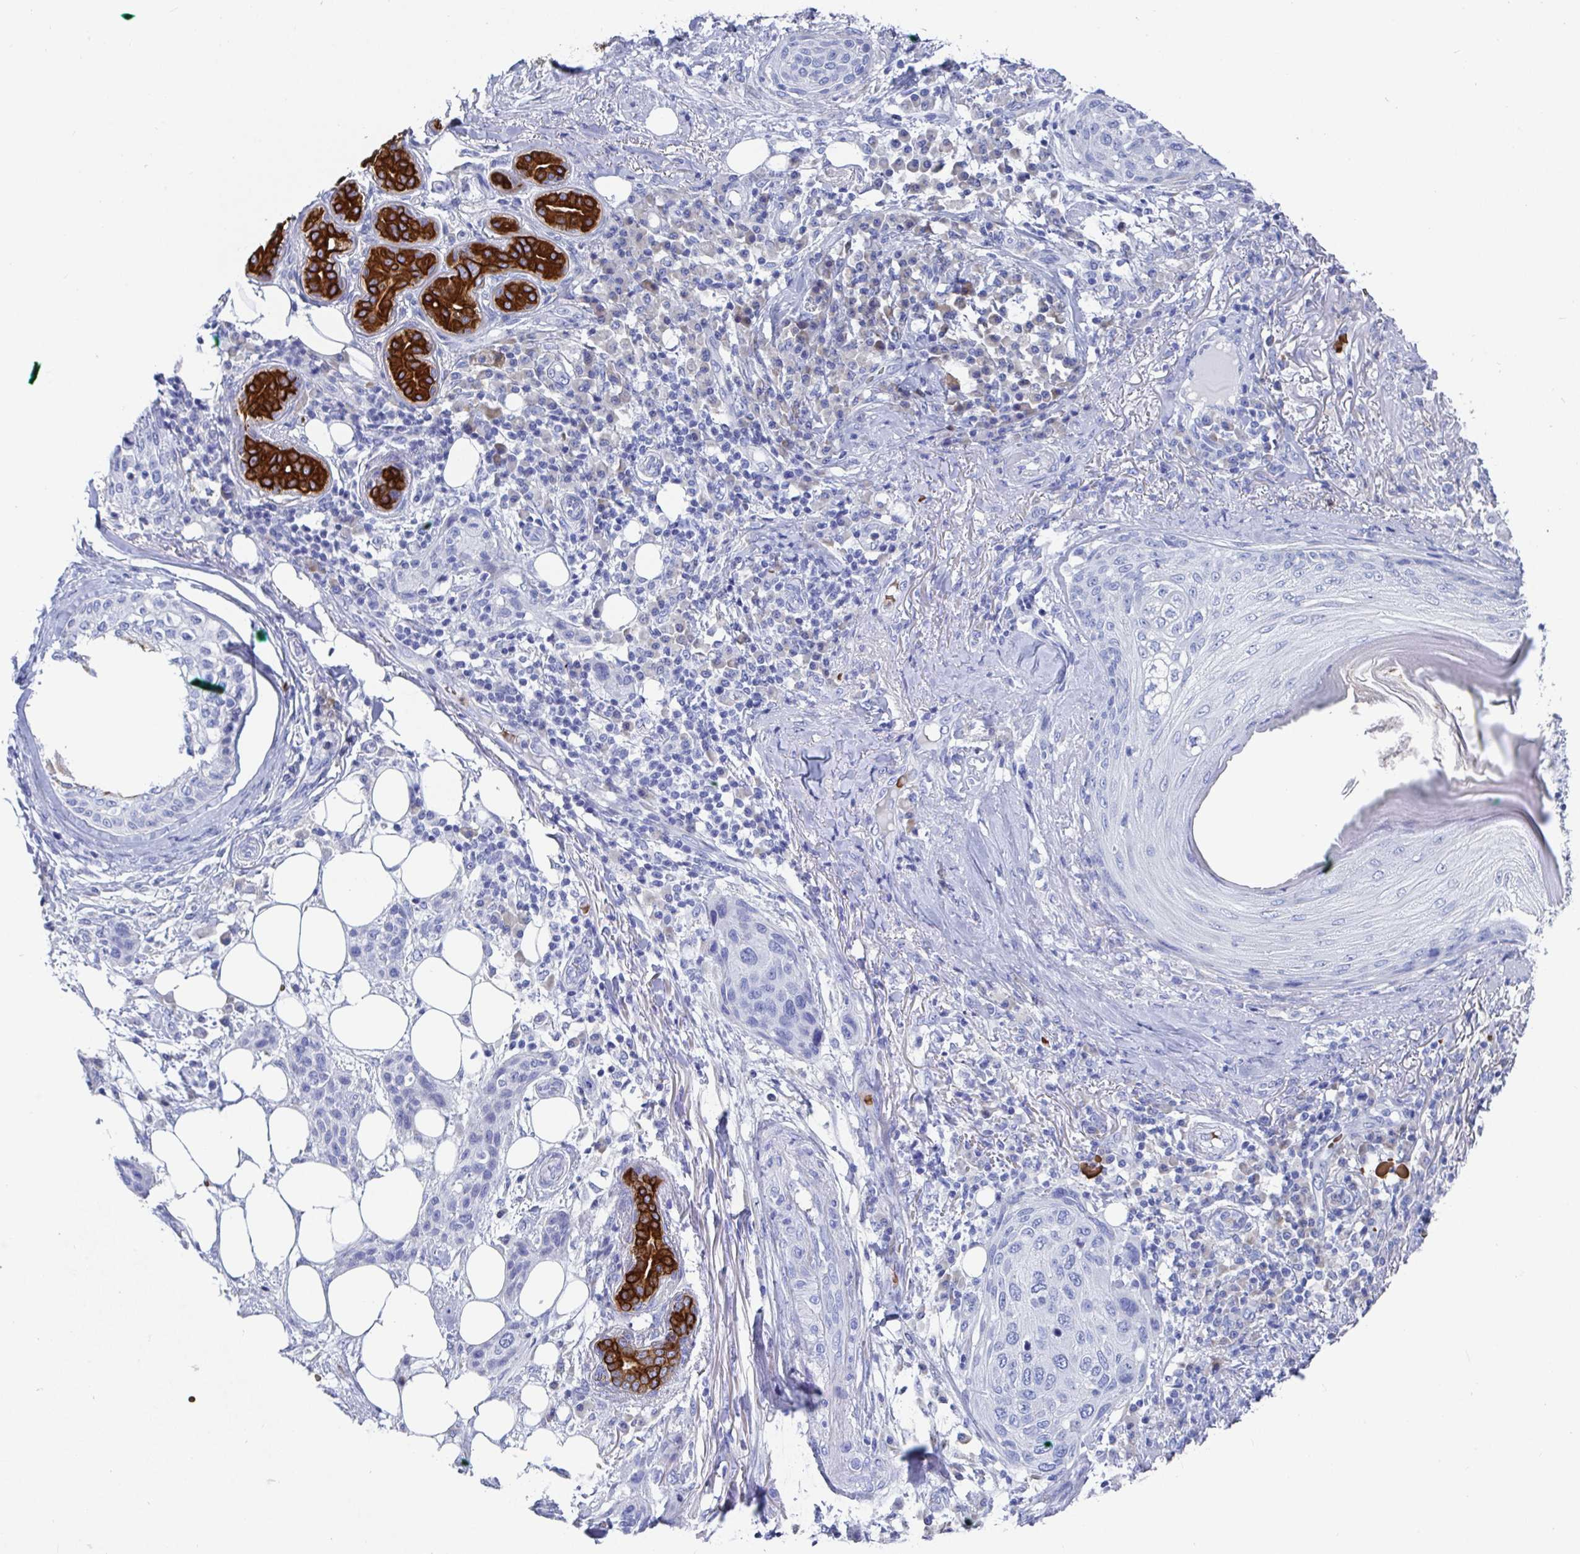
{"staining": {"intensity": "negative", "quantity": "none", "location": "none"}, "tissue": "skin cancer", "cell_type": "Tumor cells", "image_type": "cancer", "snomed": [{"axis": "morphology", "description": "Squamous cell carcinoma, NOS"}, {"axis": "topography", "description": "Skin"}], "caption": "Photomicrograph shows no significant protein expression in tumor cells of skin squamous cell carcinoma.", "gene": "CLDN8", "patient": {"sex": "female", "age": 87}}